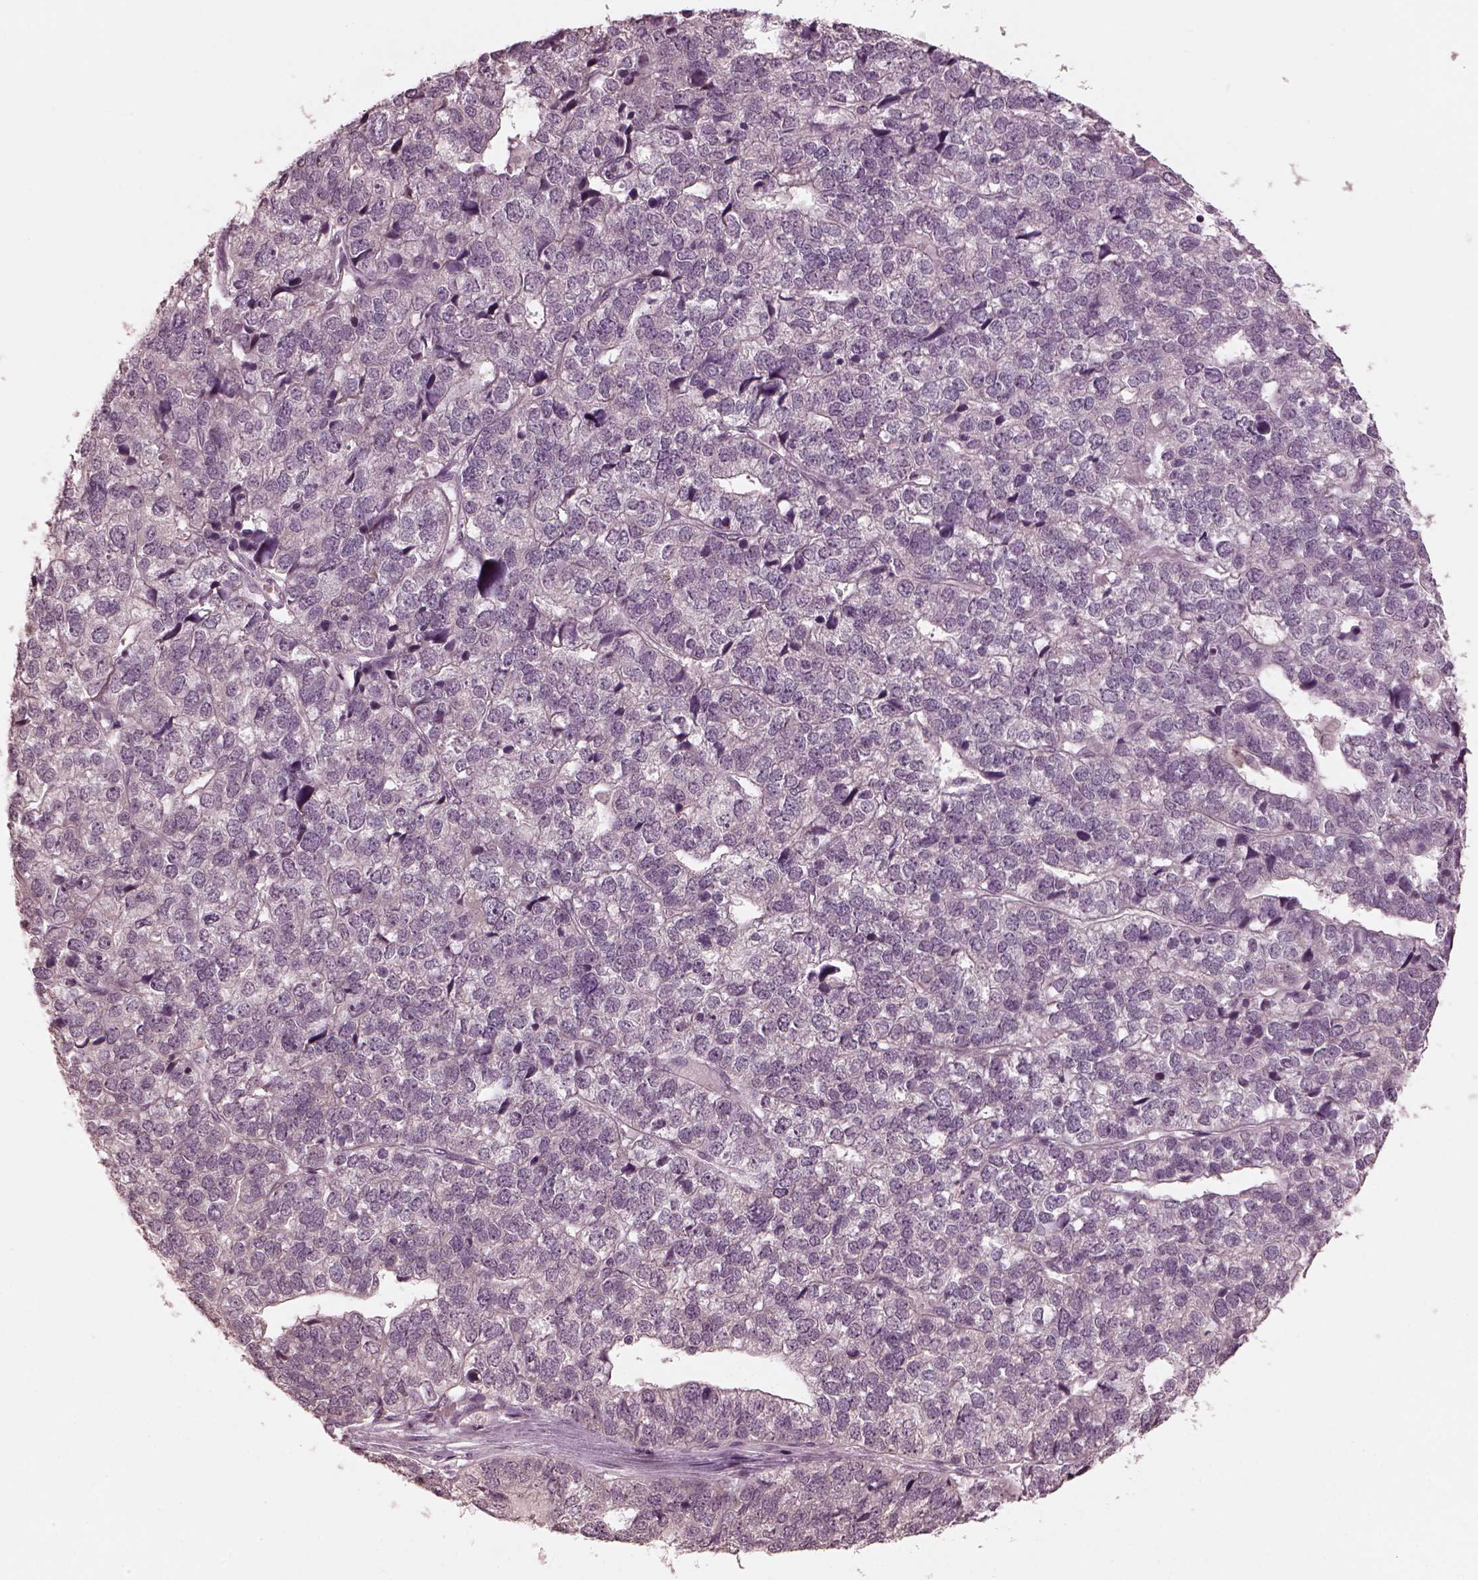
{"staining": {"intensity": "negative", "quantity": "none", "location": "none"}, "tissue": "stomach cancer", "cell_type": "Tumor cells", "image_type": "cancer", "snomed": [{"axis": "morphology", "description": "Adenocarcinoma, NOS"}, {"axis": "topography", "description": "Stomach"}], "caption": "Human stomach adenocarcinoma stained for a protein using immunohistochemistry (IHC) demonstrates no staining in tumor cells.", "gene": "RGS7", "patient": {"sex": "male", "age": 69}}